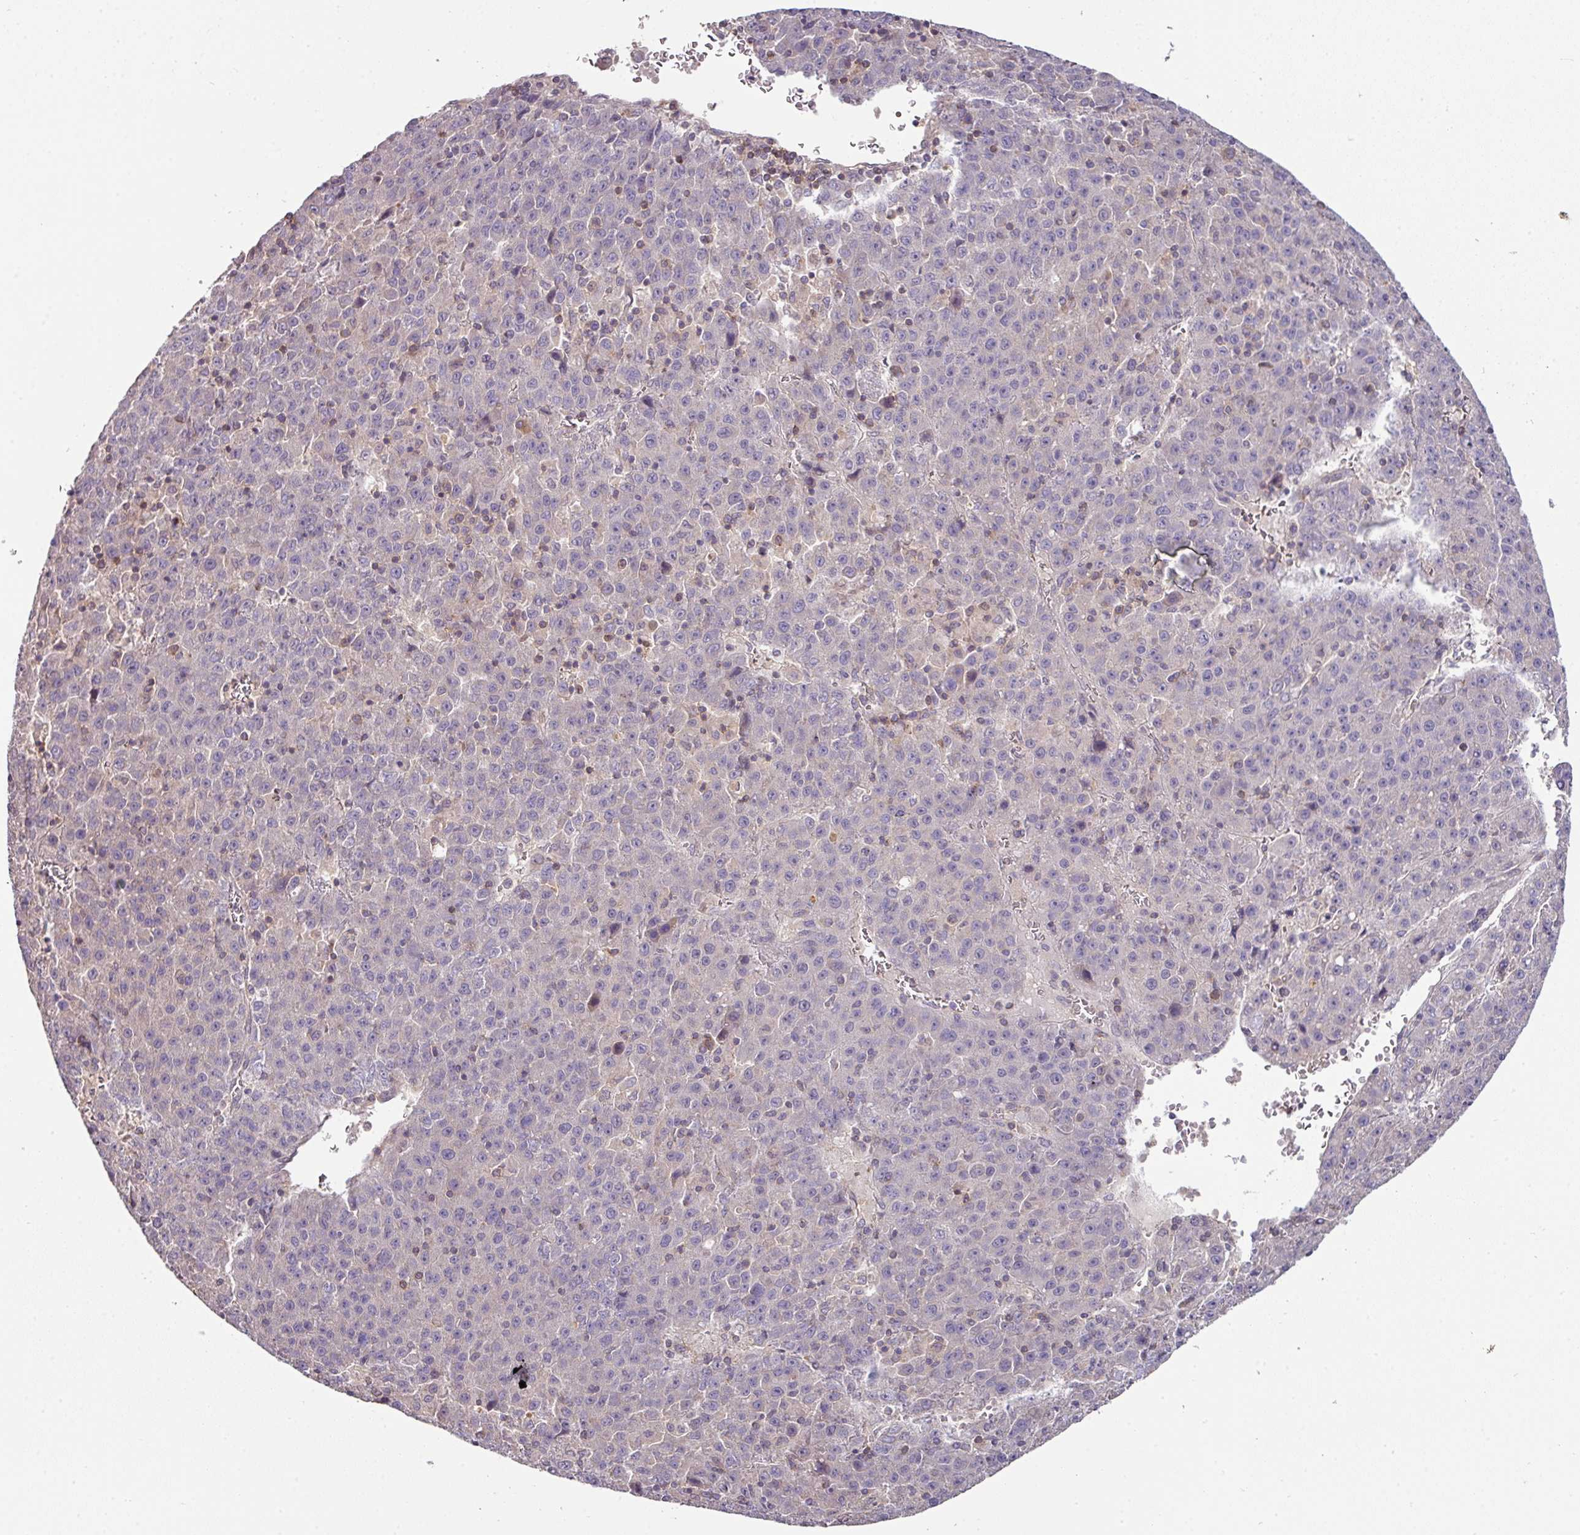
{"staining": {"intensity": "negative", "quantity": "none", "location": "none"}, "tissue": "liver cancer", "cell_type": "Tumor cells", "image_type": "cancer", "snomed": [{"axis": "morphology", "description": "Carcinoma, Hepatocellular, NOS"}, {"axis": "topography", "description": "Liver"}], "caption": "This is an immunohistochemistry (IHC) image of human liver hepatocellular carcinoma. There is no positivity in tumor cells.", "gene": "SLAMF6", "patient": {"sex": "female", "age": 53}}